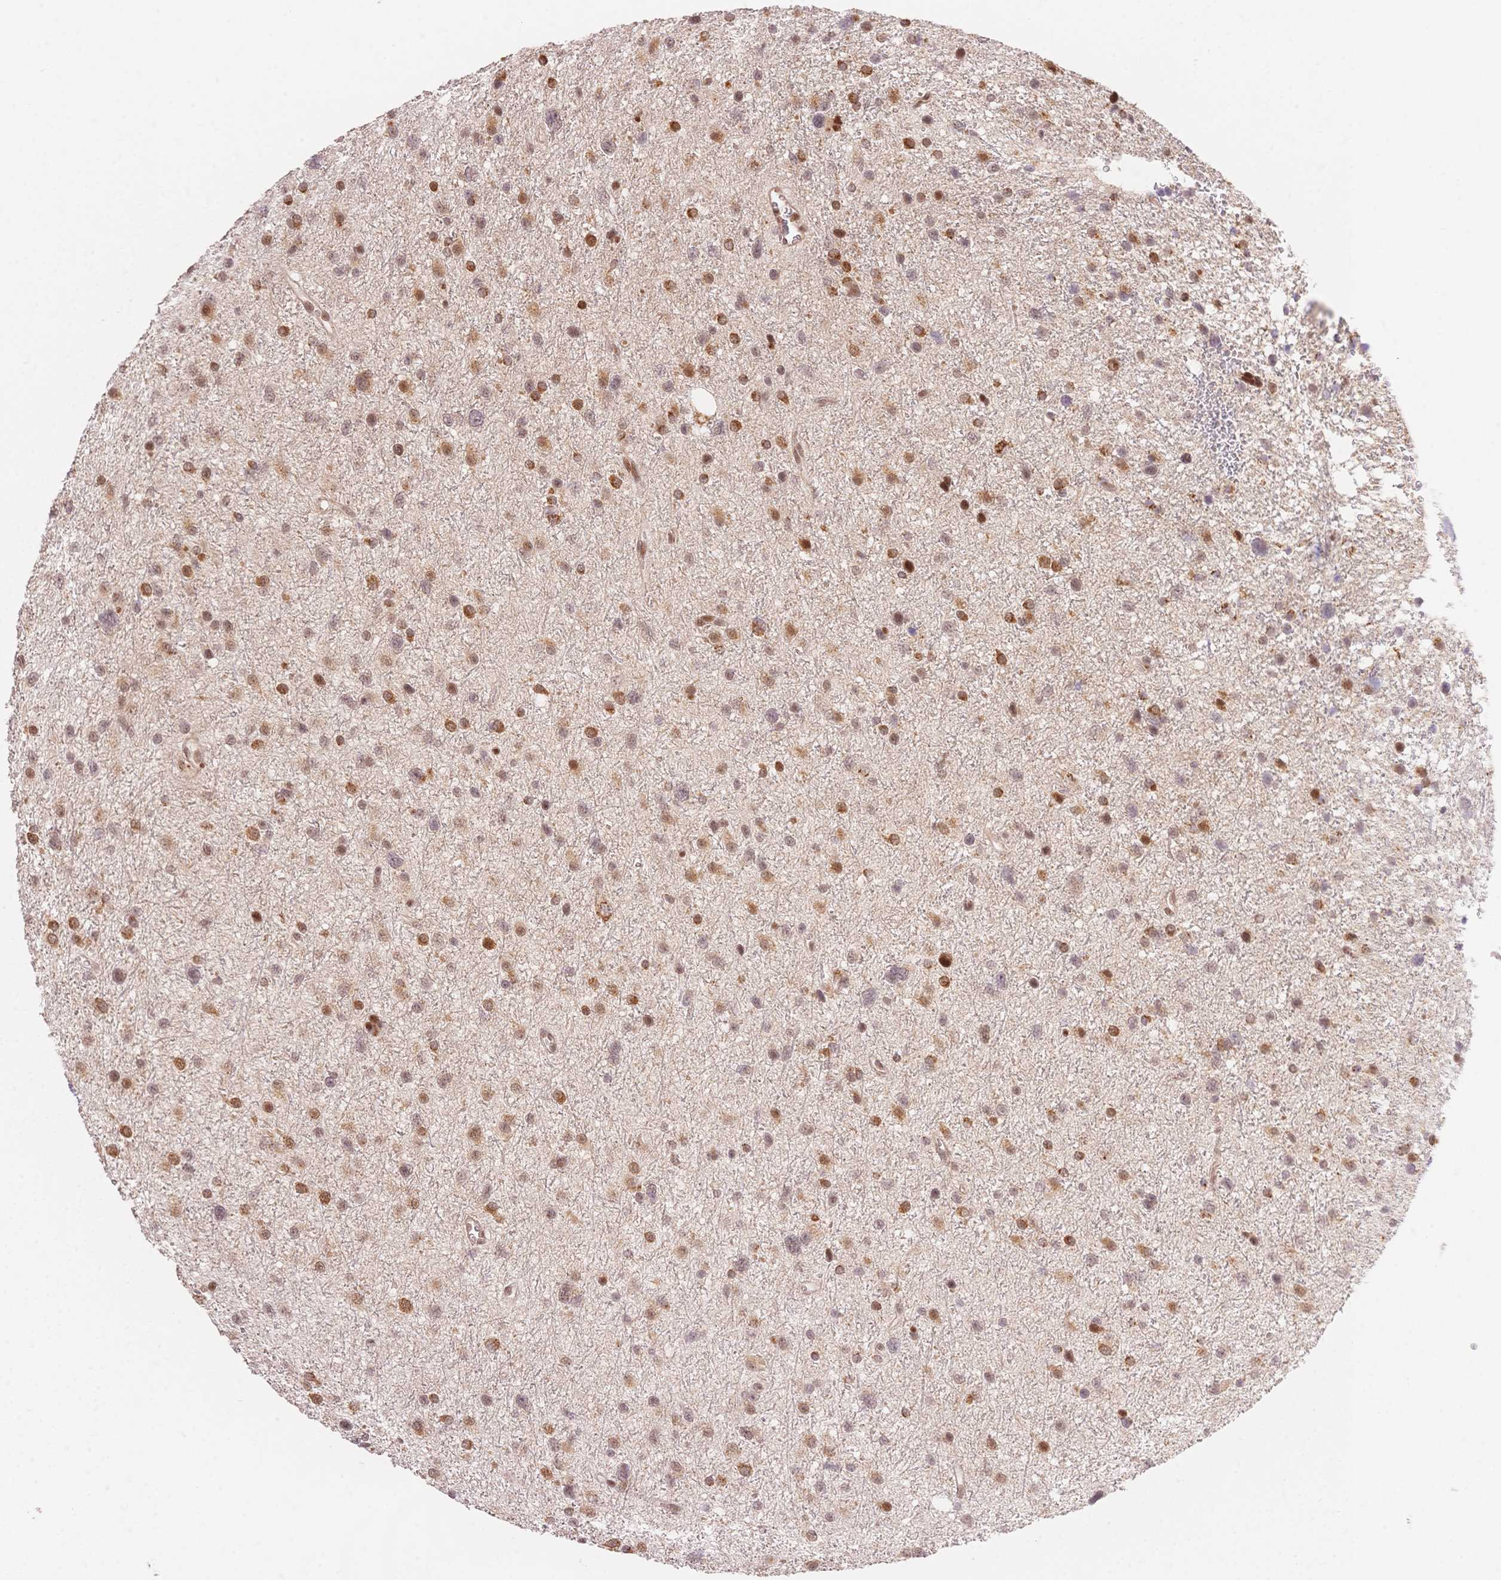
{"staining": {"intensity": "moderate", "quantity": ">75%", "location": "cytoplasmic/membranous,nuclear"}, "tissue": "glioma", "cell_type": "Tumor cells", "image_type": "cancer", "snomed": [{"axis": "morphology", "description": "Glioma, malignant, Low grade"}, {"axis": "topography", "description": "Brain"}], "caption": "Low-grade glioma (malignant) stained with DAB immunohistochemistry (IHC) shows medium levels of moderate cytoplasmic/membranous and nuclear positivity in about >75% of tumor cells.", "gene": "STK39", "patient": {"sex": "female", "age": 55}}